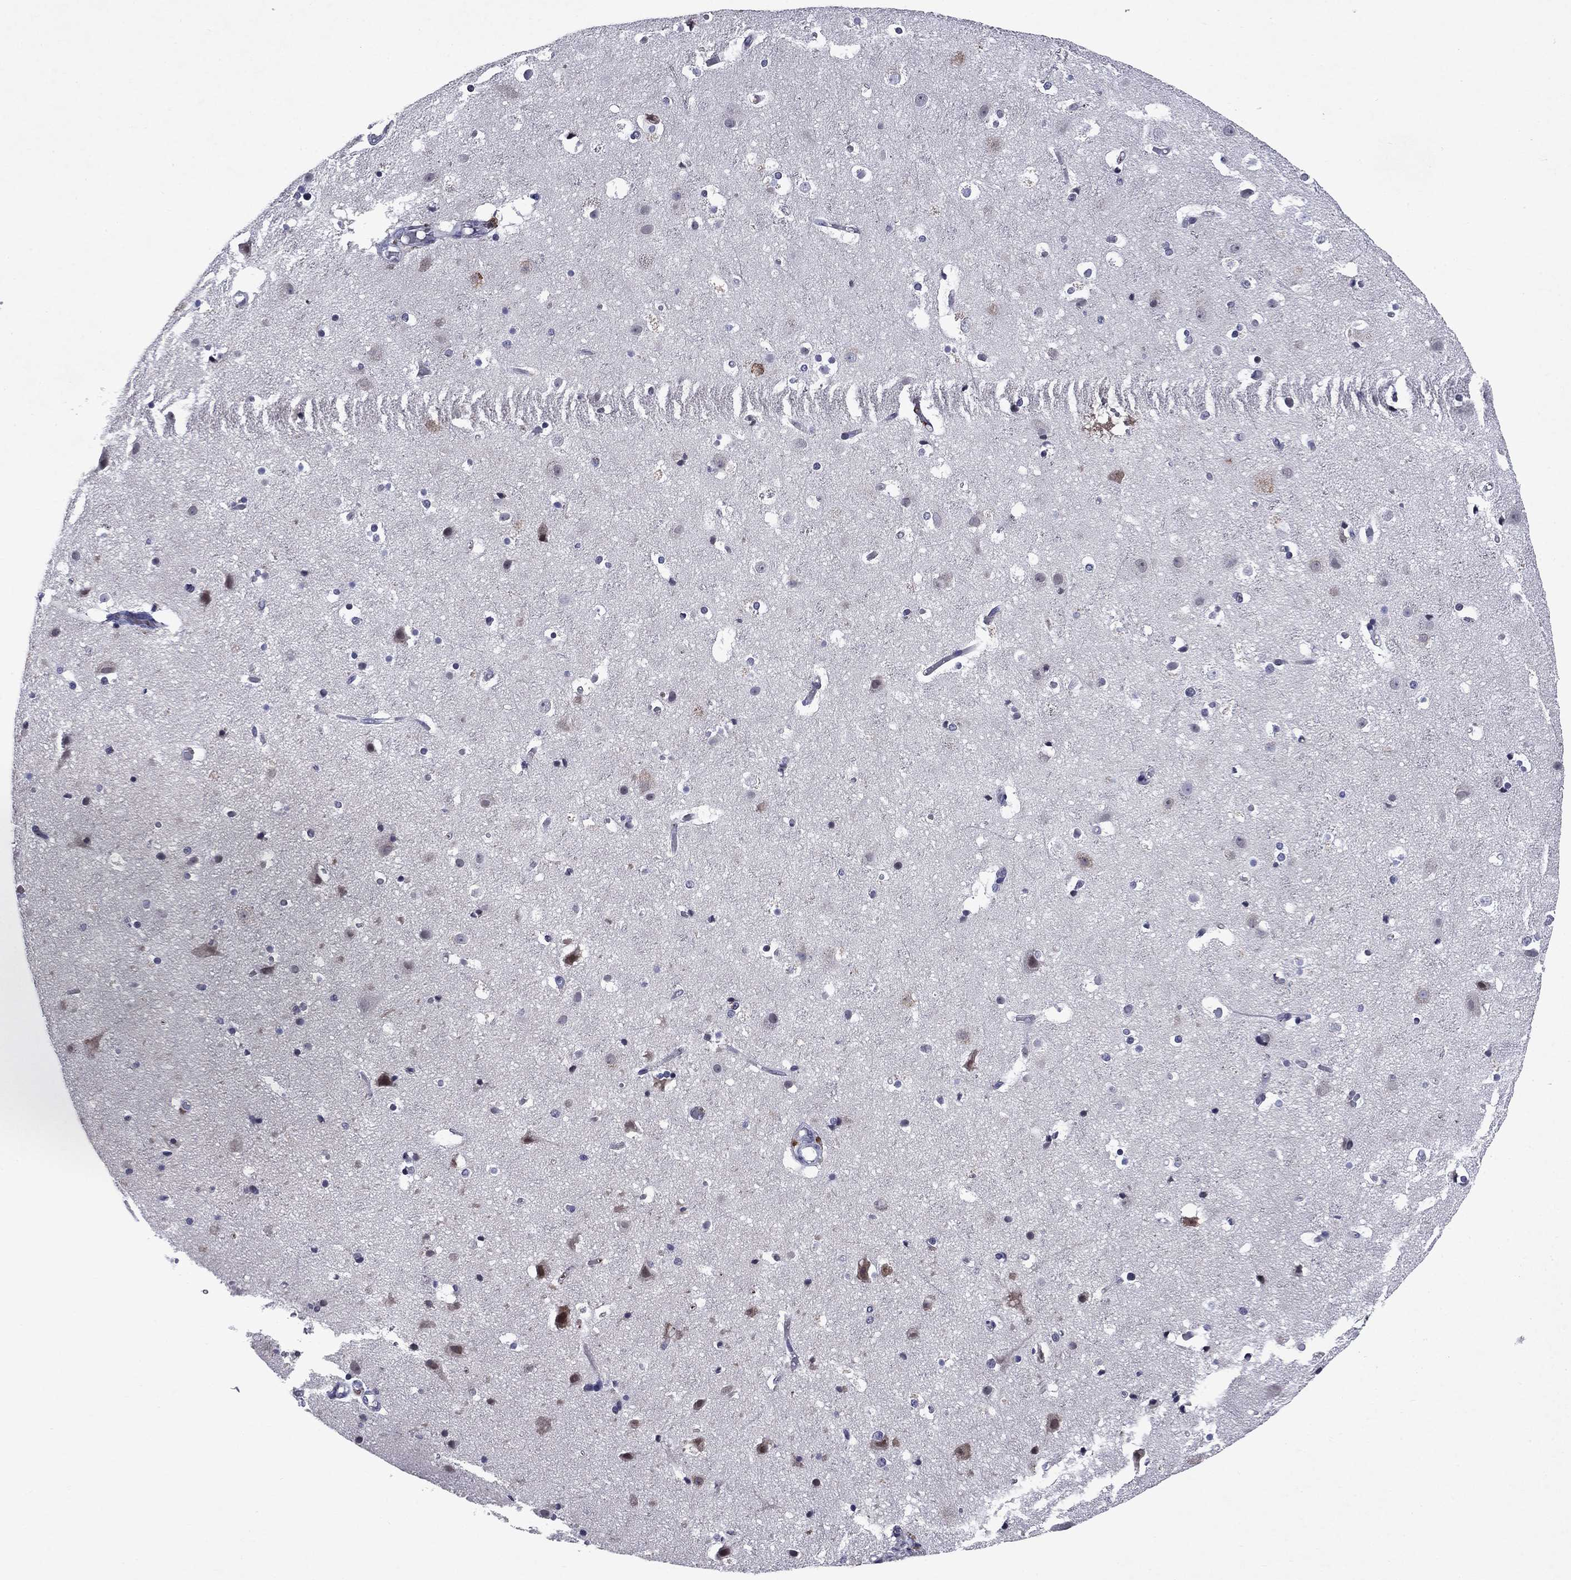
{"staining": {"intensity": "negative", "quantity": "none", "location": "none"}, "tissue": "cerebral cortex", "cell_type": "Endothelial cells", "image_type": "normal", "snomed": [{"axis": "morphology", "description": "Normal tissue, NOS"}, {"axis": "topography", "description": "Cerebral cortex"}], "caption": "Endothelial cells are negative for protein expression in benign human cerebral cortex. (Brightfield microscopy of DAB (3,3'-diaminobenzidine) immunohistochemistry (IHC) at high magnification).", "gene": "ECM1", "patient": {"sex": "female", "age": 52}}